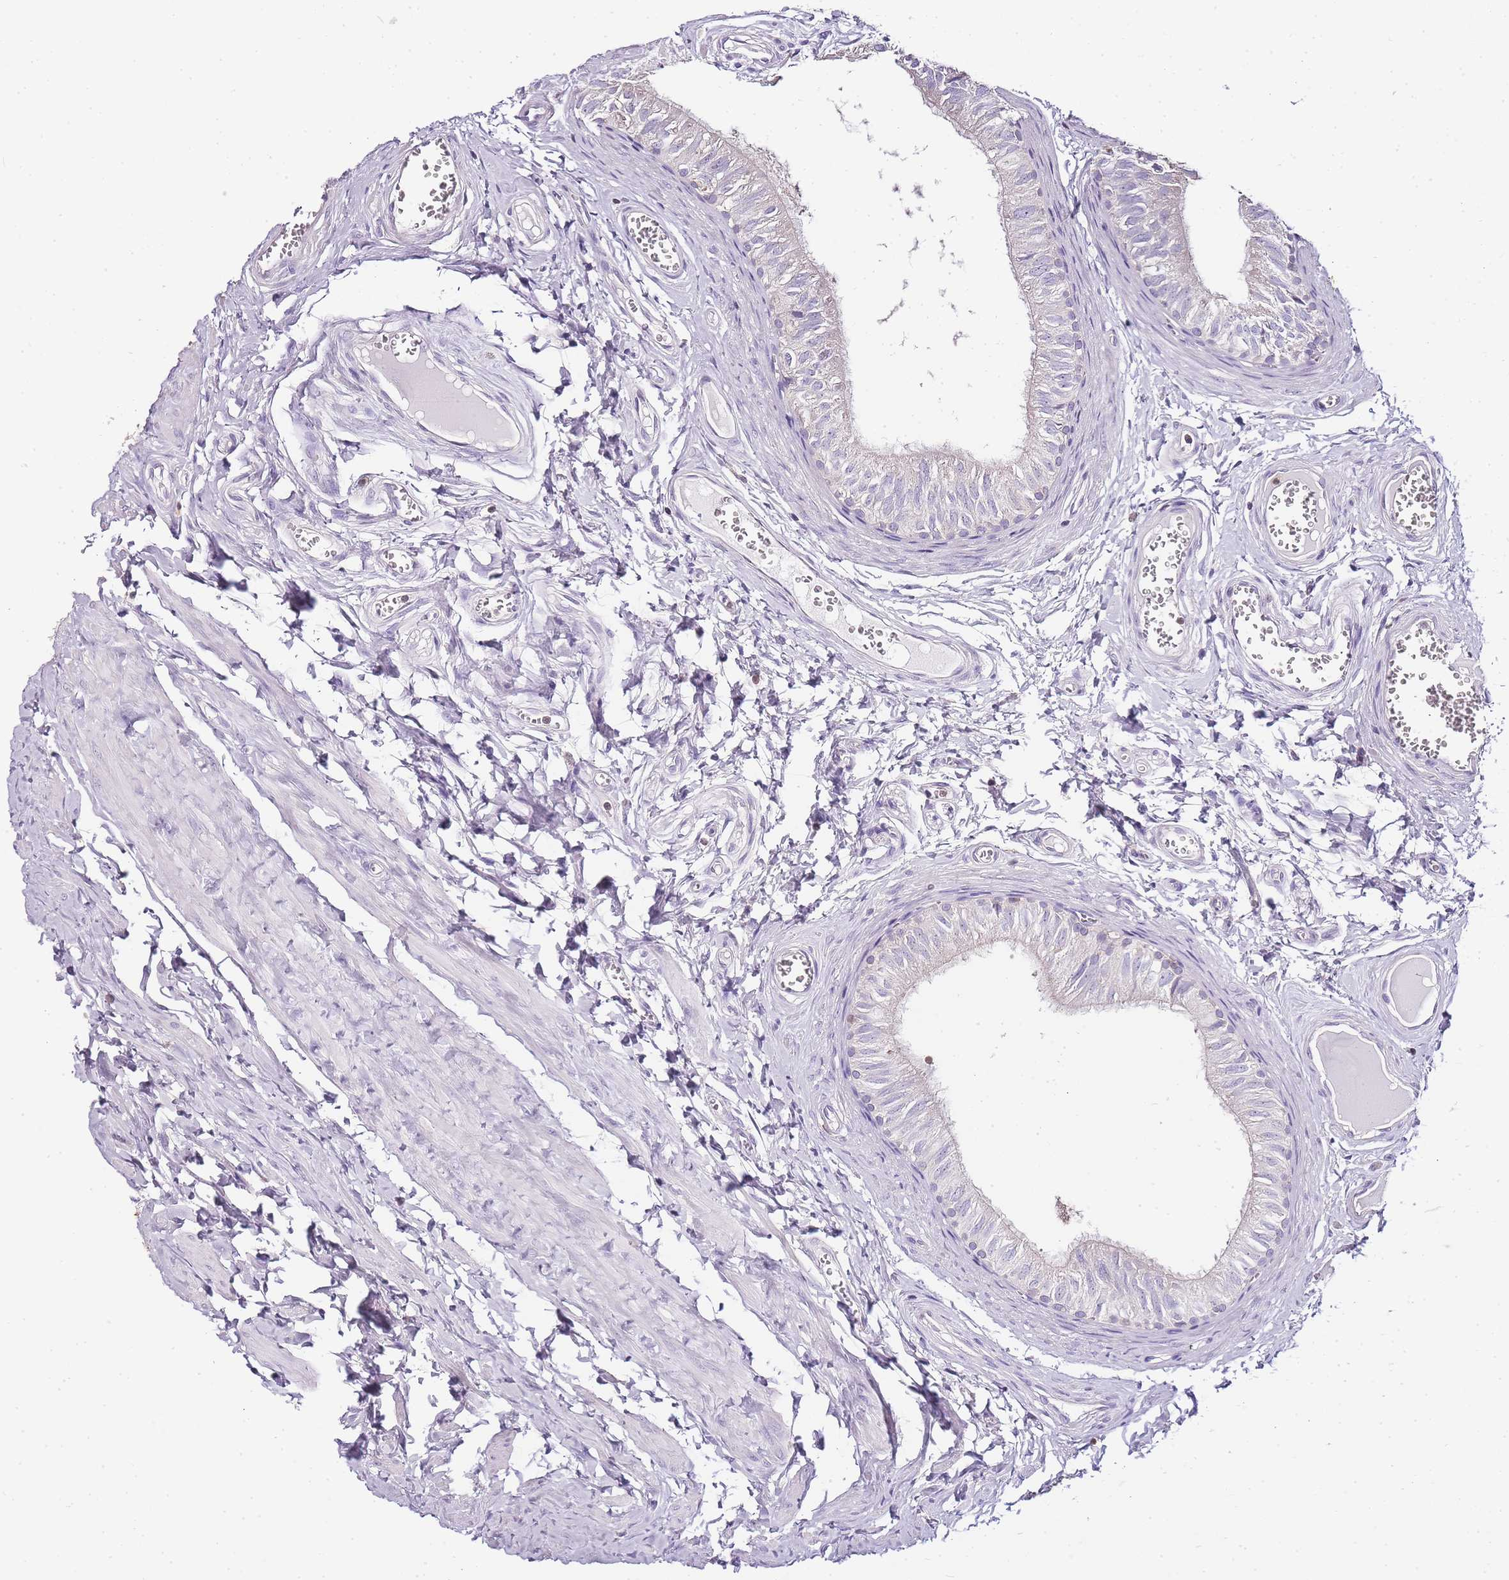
{"staining": {"intensity": "negative", "quantity": "none", "location": "none"}, "tissue": "epididymis", "cell_type": "Glandular cells", "image_type": "normal", "snomed": [{"axis": "morphology", "description": "Normal tissue, NOS"}, {"axis": "topography", "description": "Epididymis"}], "caption": "Image shows no significant protein positivity in glandular cells of unremarkable epididymis.", "gene": "ZBP1", "patient": {"sex": "male", "age": 42}}